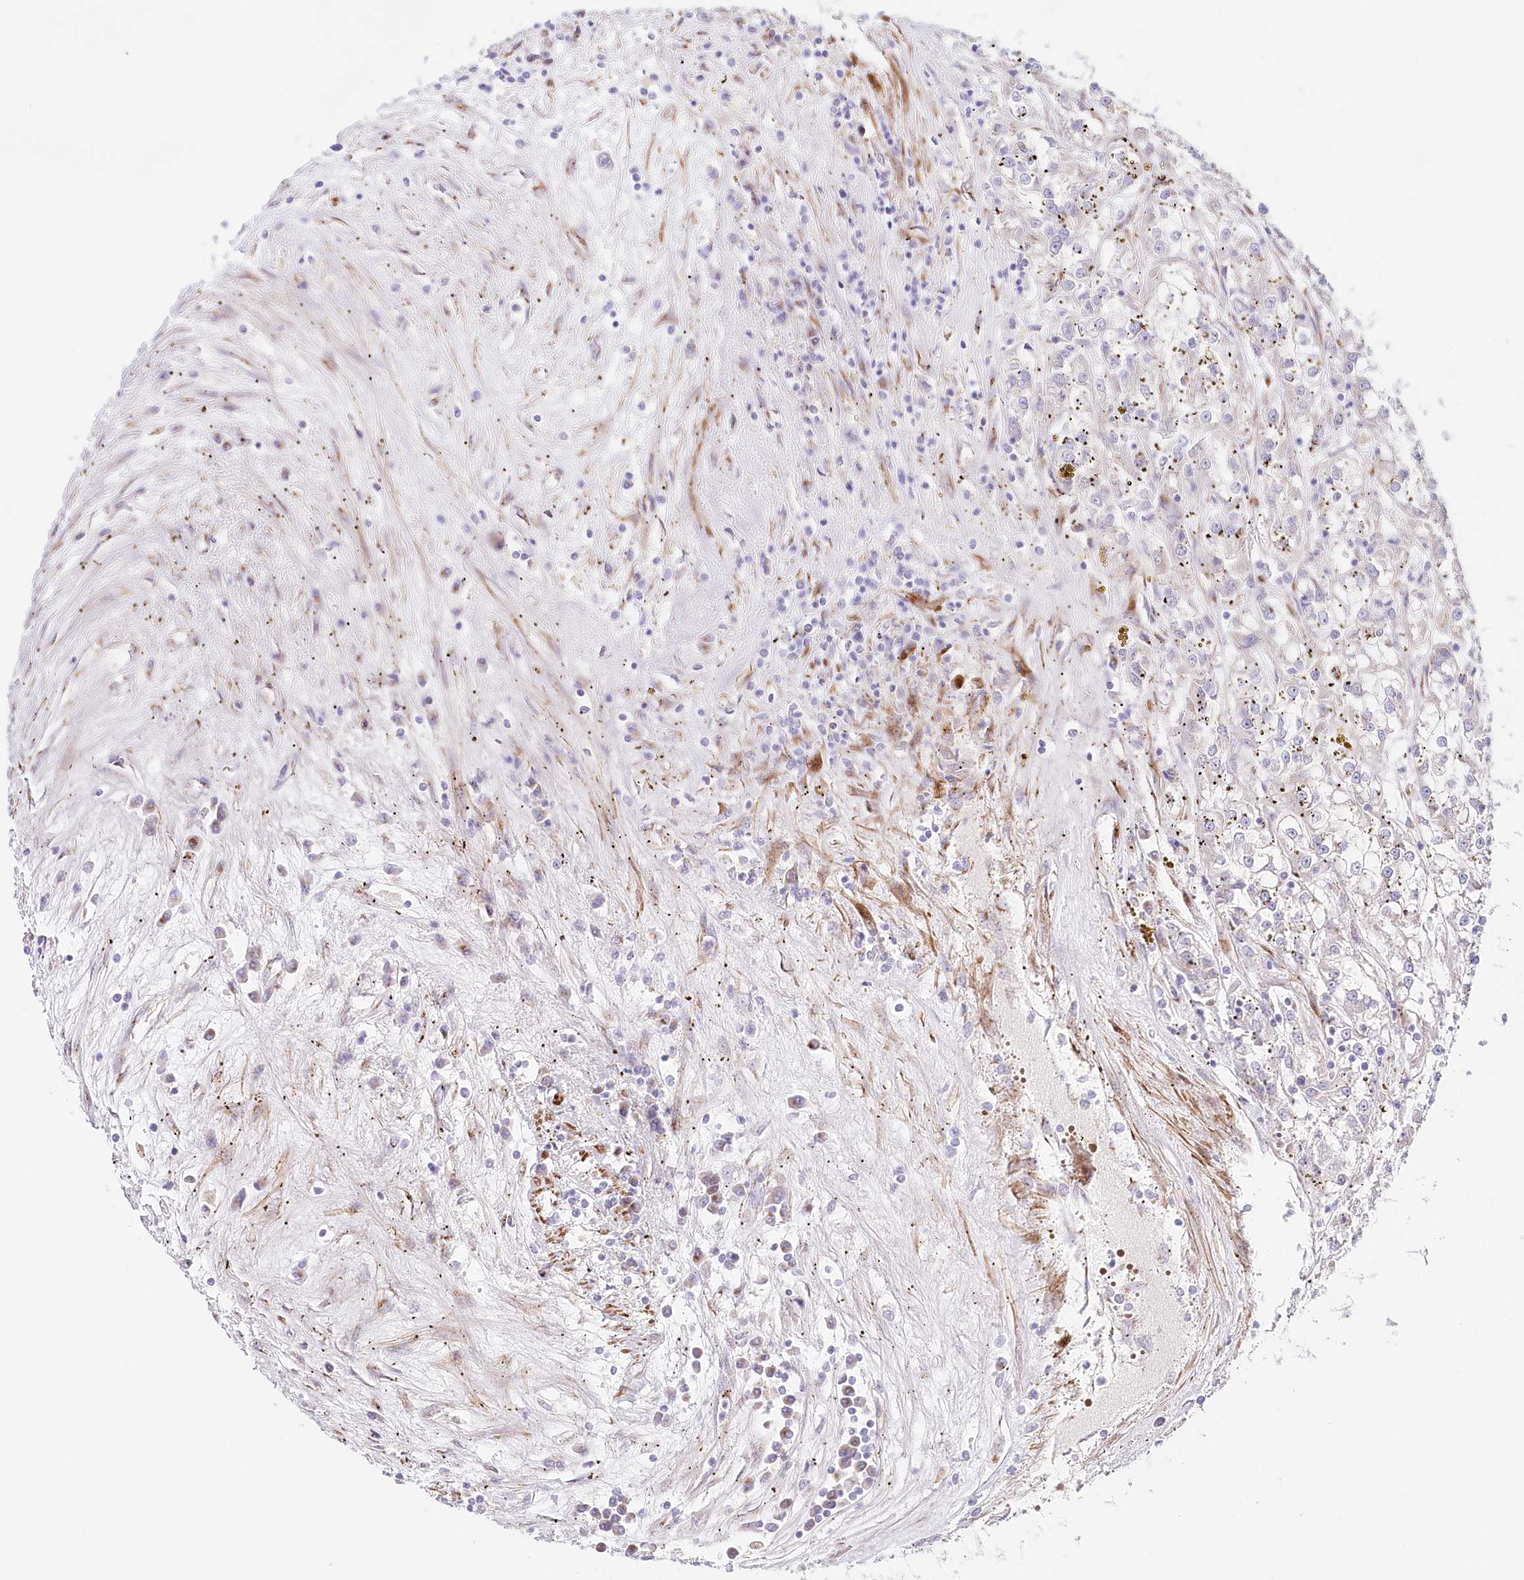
{"staining": {"intensity": "negative", "quantity": "none", "location": "none"}, "tissue": "renal cancer", "cell_type": "Tumor cells", "image_type": "cancer", "snomed": [{"axis": "morphology", "description": "Adenocarcinoma, NOS"}, {"axis": "topography", "description": "Kidney"}], "caption": "An immunohistochemistry micrograph of adenocarcinoma (renal) is shown. There is no staining in tumor cells of adenocarcinoma (renal).", "gene": "ABRAXAS2", "patient": {"sex": "female", "age": 52}}